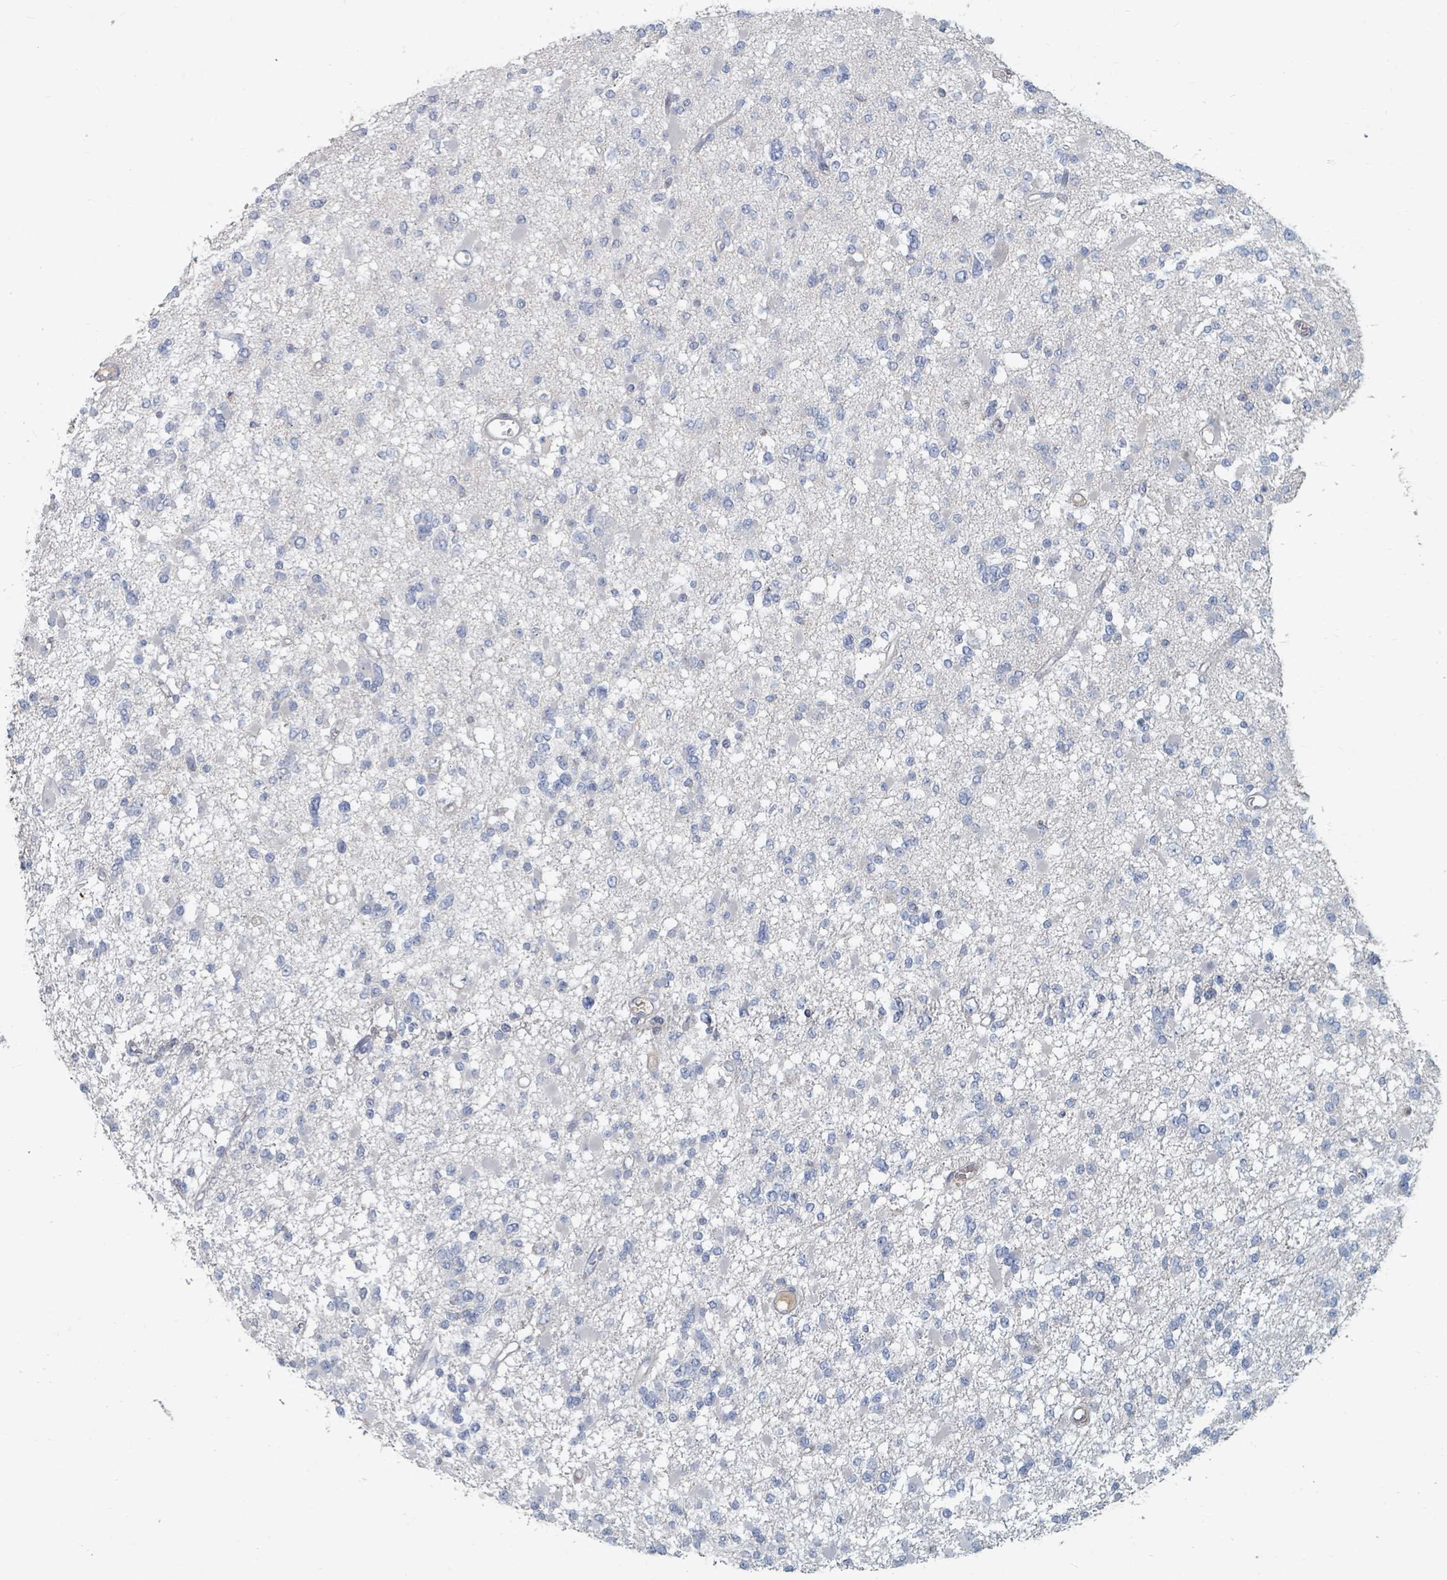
{"staining": {"intensity": "negative", "quantity": "none", "location": "none"}, "tissue": "glioma", "cell_type": "Tumor cells", "image_type": "cancer", "snomed": [{"axis": "morphology", "description": "Glioma, malignant, Low grade"}, {"axis": "topography", "description": "Brain"}], "caption": "High magnification brightfield microscopy of glioma stained with DAB (3,3'-diaminobenzidine) (brown) and counterstained with hematoxylin (blue): tumor cells show no significant expression. Brightfield microscopy of IHC stained with DAB (brown) and hematoxylin (blue), captured at high magnification.", "gene": "ARGFX", "patient": {"sex": "female", "age": 22}}